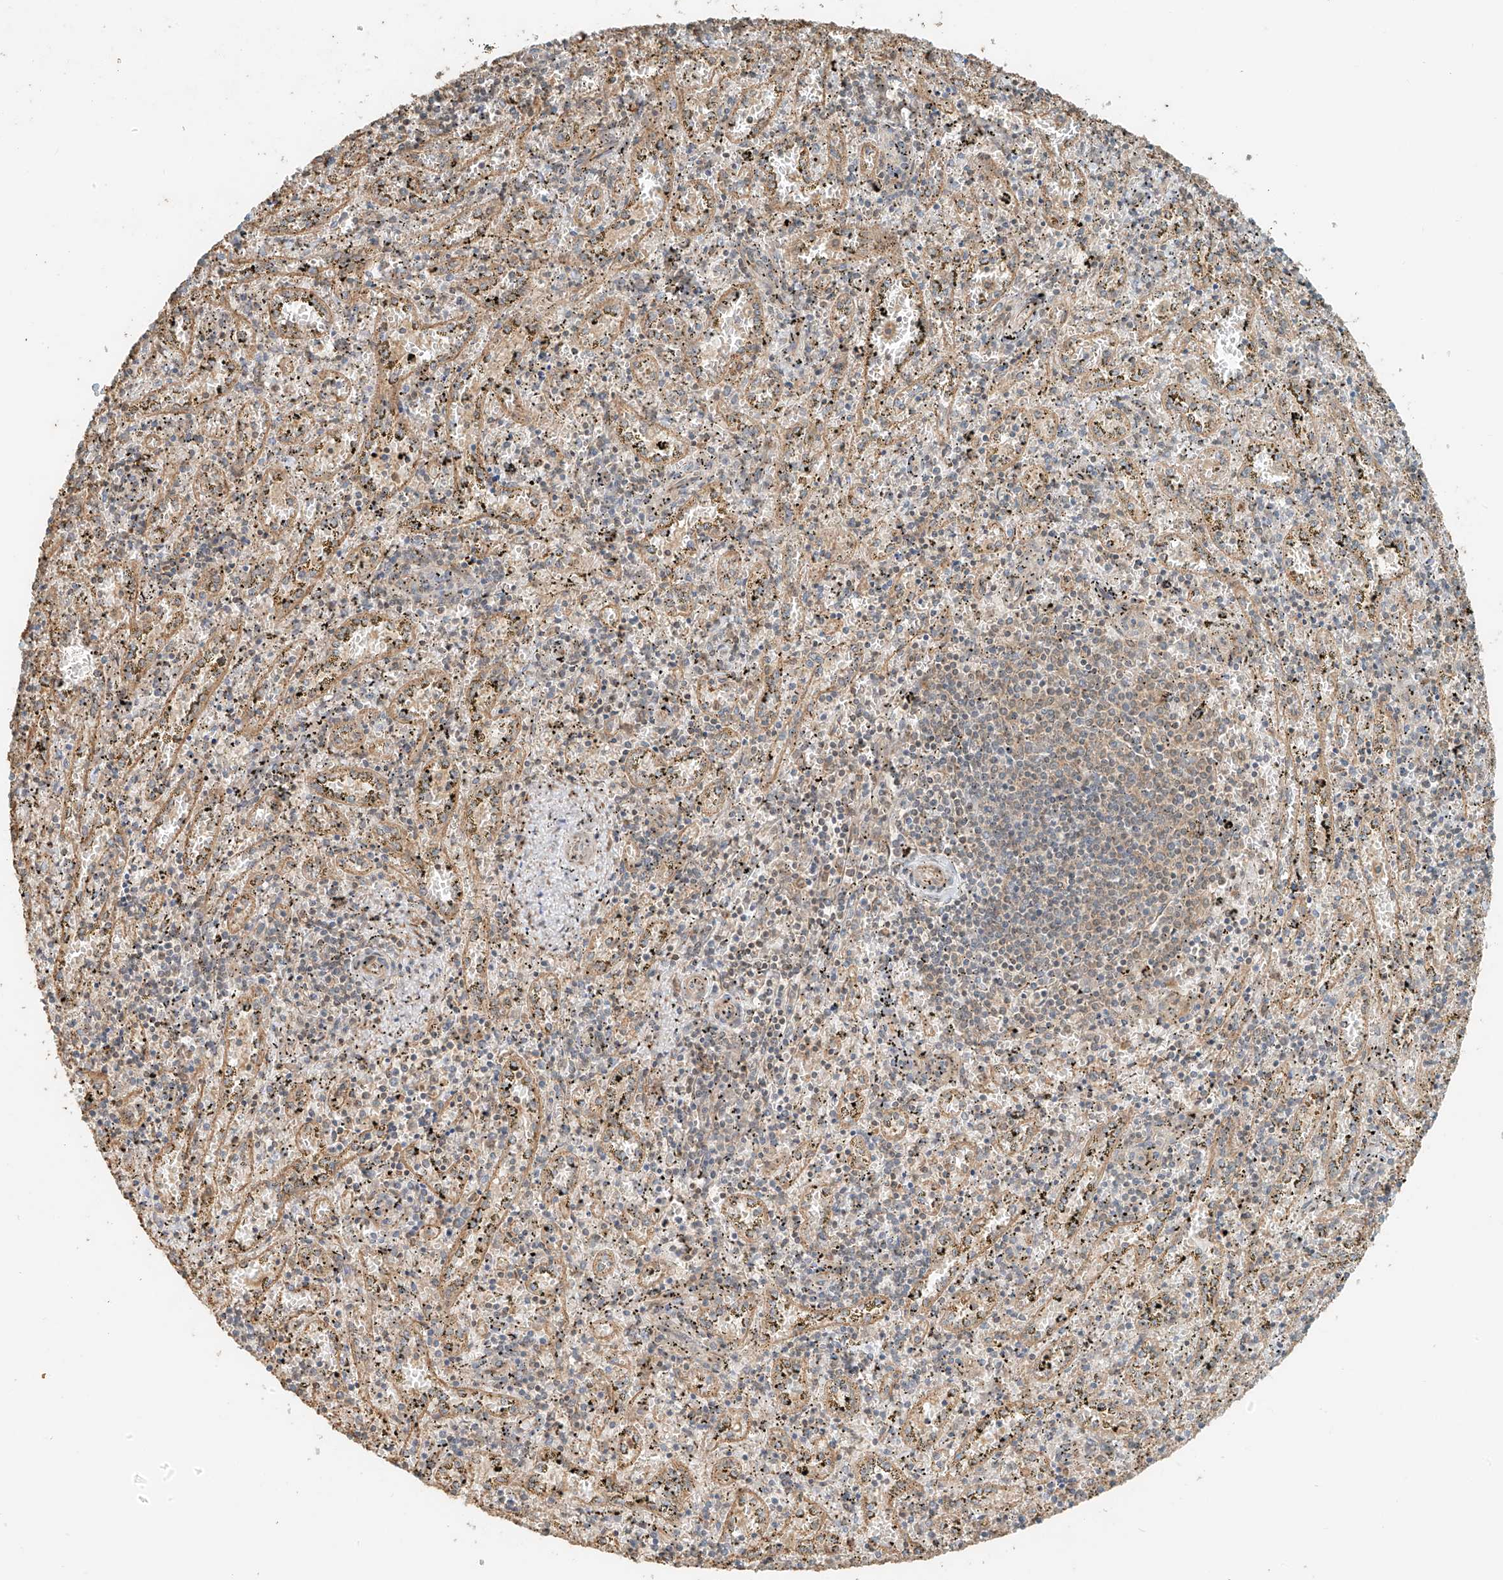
{"staining": {"intensity": "weak", "quantity": "<25%", "location": "cytoplasmic/membranous"}, "tissue": "spleen", "cell_type": "Cells in red pulp", "image_type": "normal", "snomed": [{"axis": "morphology", "description": "Normal tissue, NOS"}, {"axis": "topography", "description": "Spleen"}], "caption": "Immunohistochemistry photomicrograph of benign spleen stained for a protein (brown), which exhibits no staining in cells in red pulp.", "gene": "ANKZF1", "patient": {"sex": "male", "age": 11}}